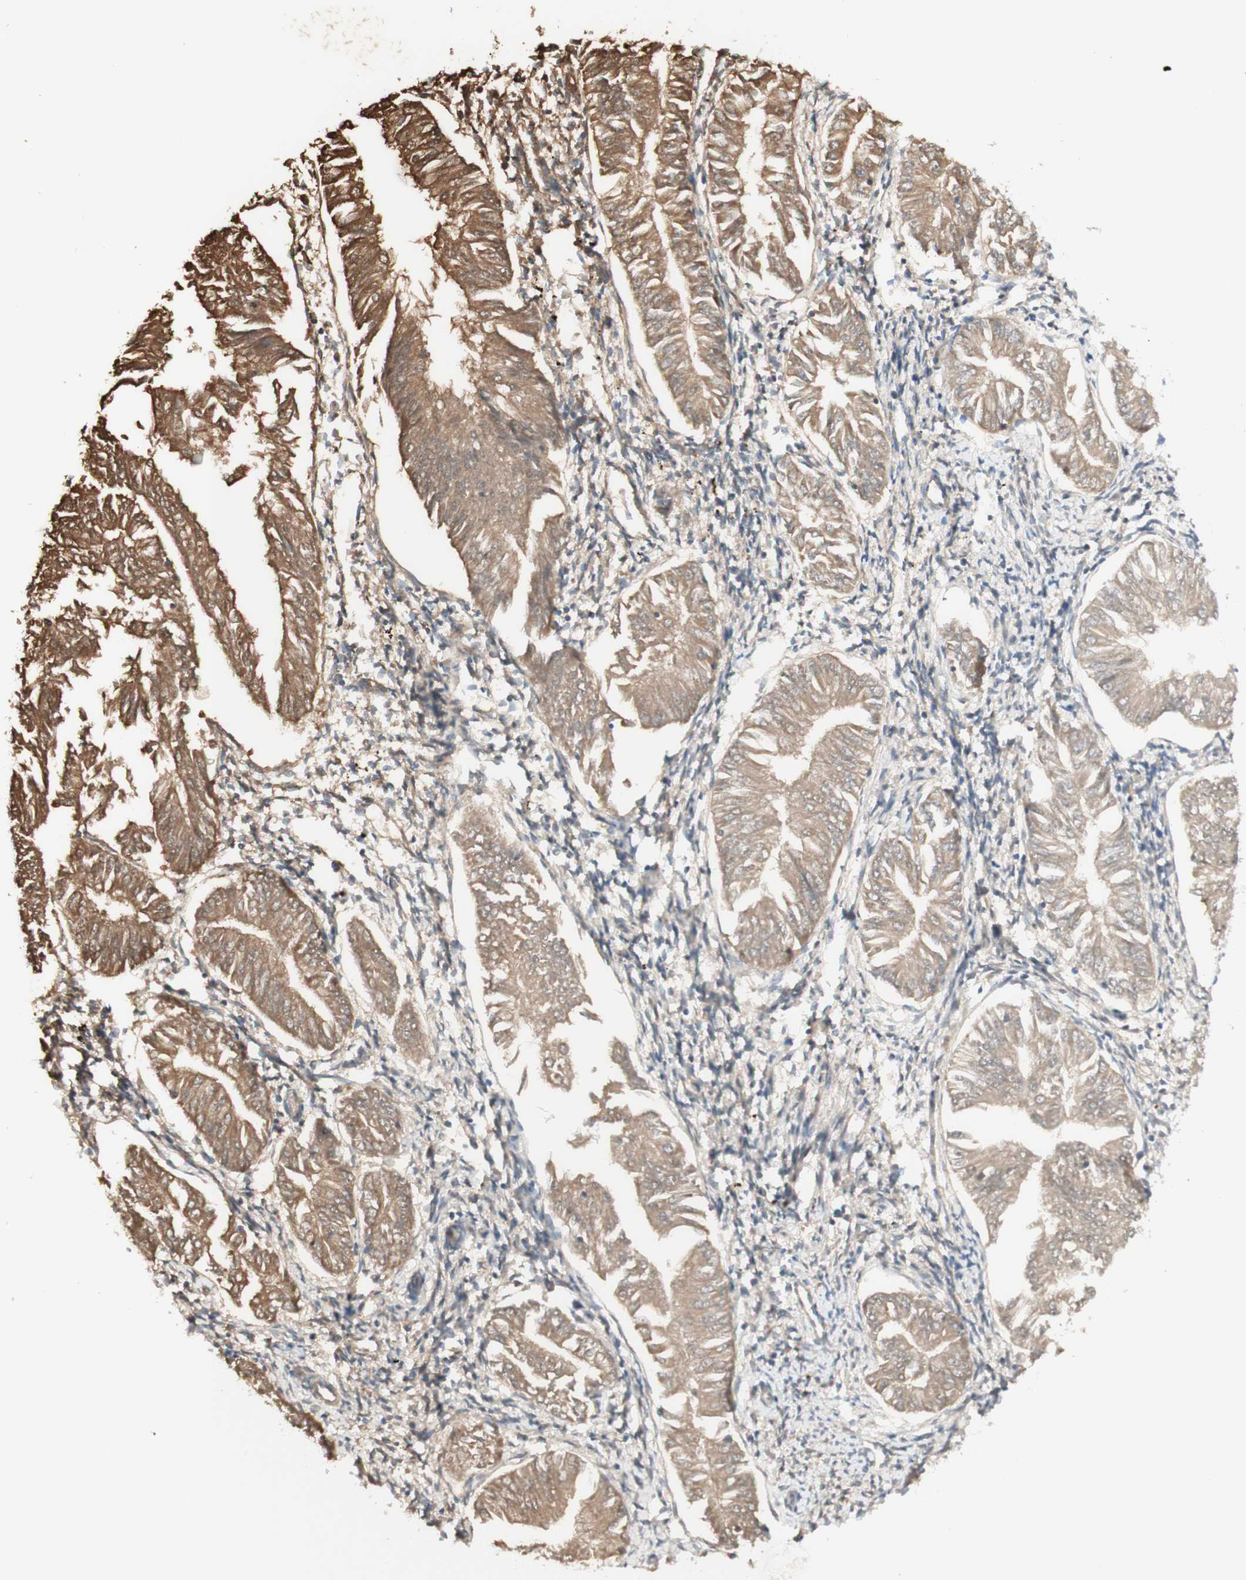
{"staining": {"intensity": "moderate", "quantity": ">75%", "location": "cytoplasmic/membranous"}, "tissue": "endometrial cancer", "cell_type": "Tumor cells", "image_type": "cancer", "snomed": [{"axis": "morphology", "description": "Adenocarcinoma, NOS"}, {"axis": "topography", "description": "Endometrium"}], "caption": "Moderate cytoplasmic/membranous protein expression is present in approximately >75% of tumor cells in adenocarcinoma (endometrial). (DAB (3,3'-diaminobenzidine) = brown stain, brightfield microscopy at high magnification).", "gene": "KNG1", "patient": {"sex": "female", "age": 53}}